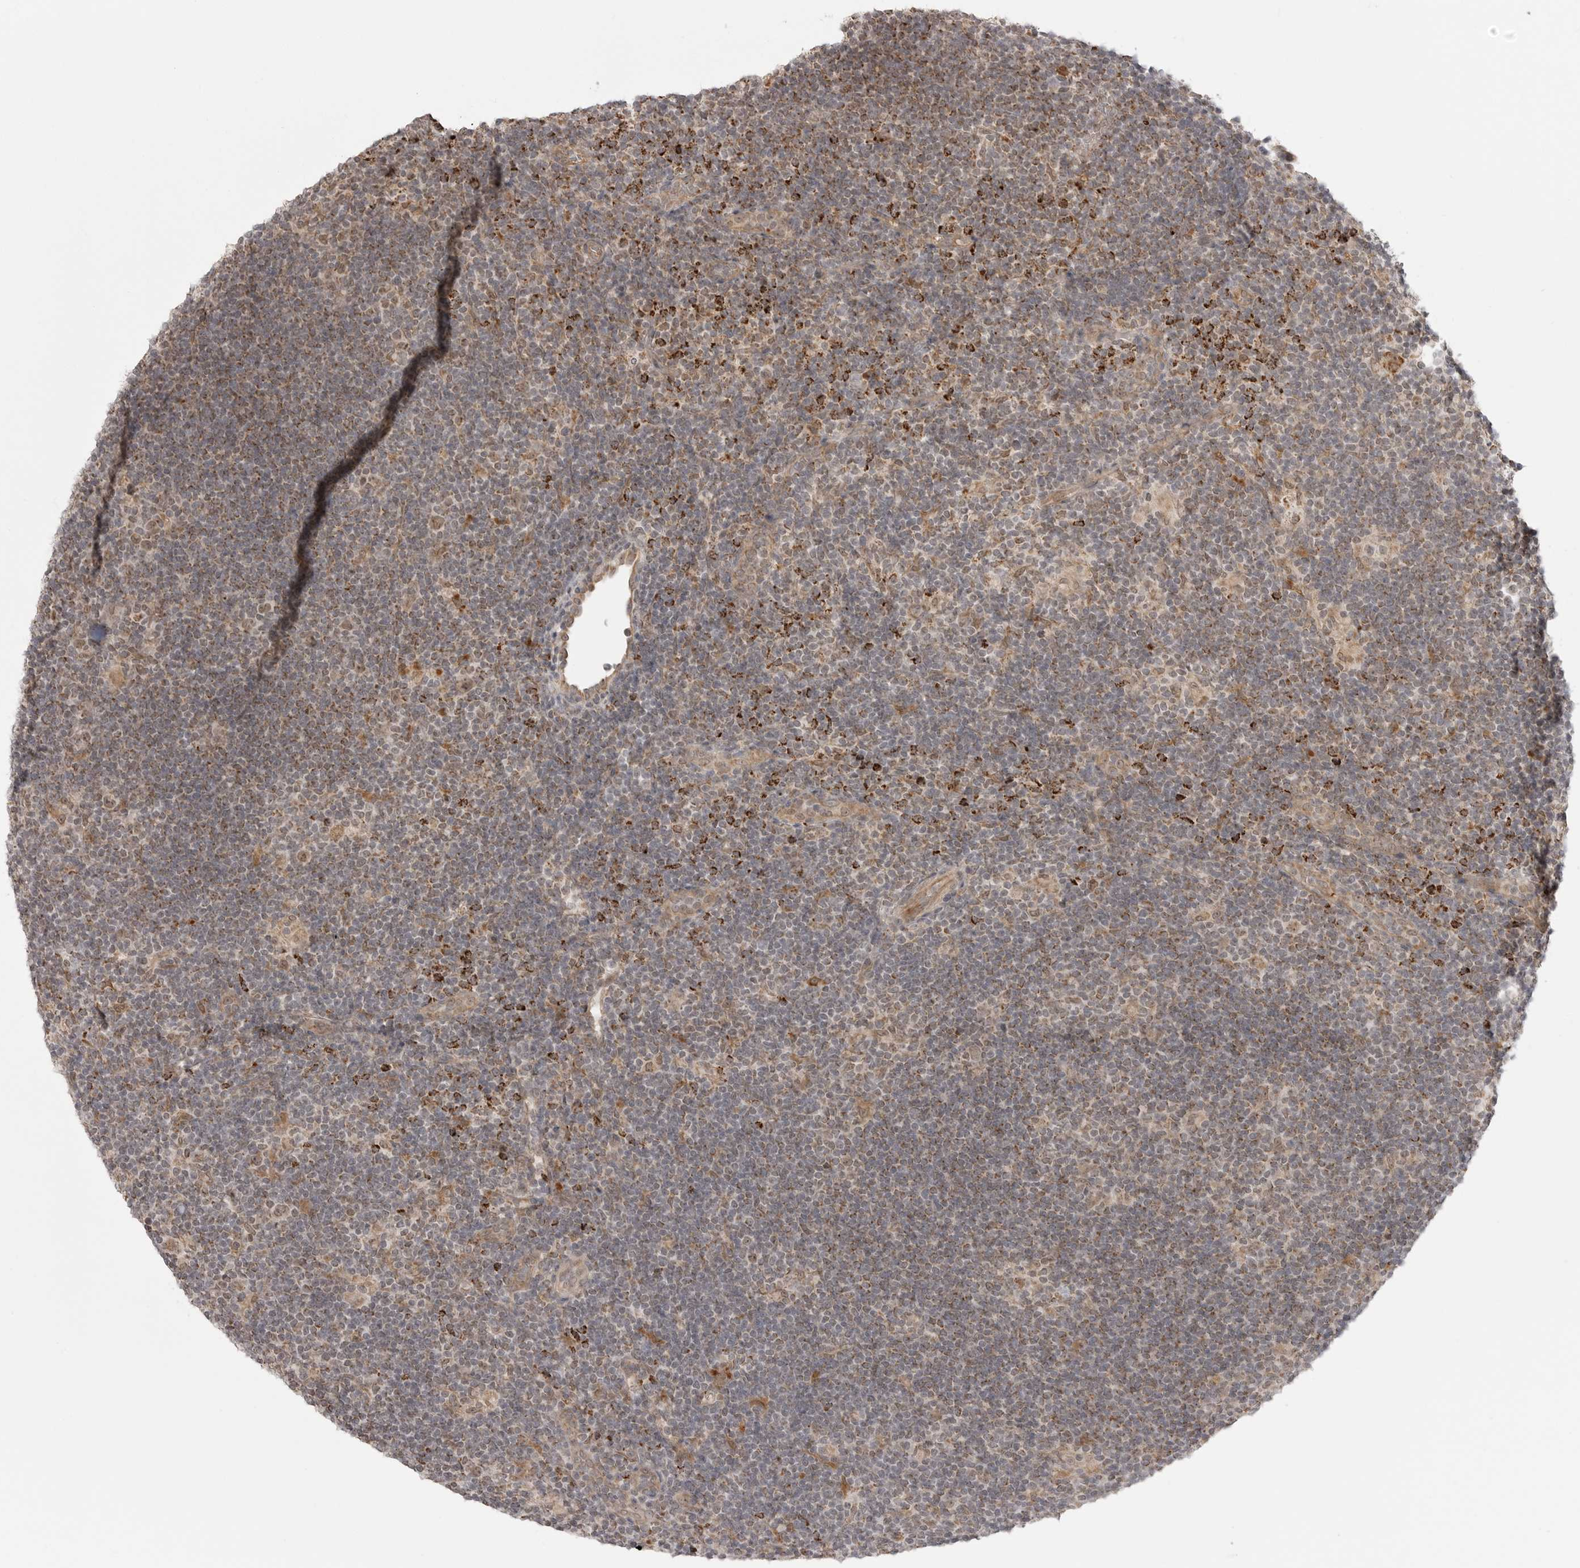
{"staining": {"intensity": "moderate", "quantity": "25%-75%", "location": "cytoplasmic/membranous,nuclear"}, "tissue": "lymphoma", "cell_type": "Tumor cells", "image_type": "cancer", "snomed": [{"axis": "morphology", "description": "Hodgkin's disease, NOS"}, {"axis": "topography", "description": "Lymph node"}], "caption": "The micrograph reveals a brown stain indicating the presence of a protein in the cytoplasmic/membranous and nuclear of tumor cells in Hodgkin's disease.", "gene": "KALRN", "patient": {"sex": "female", "age": 57}}